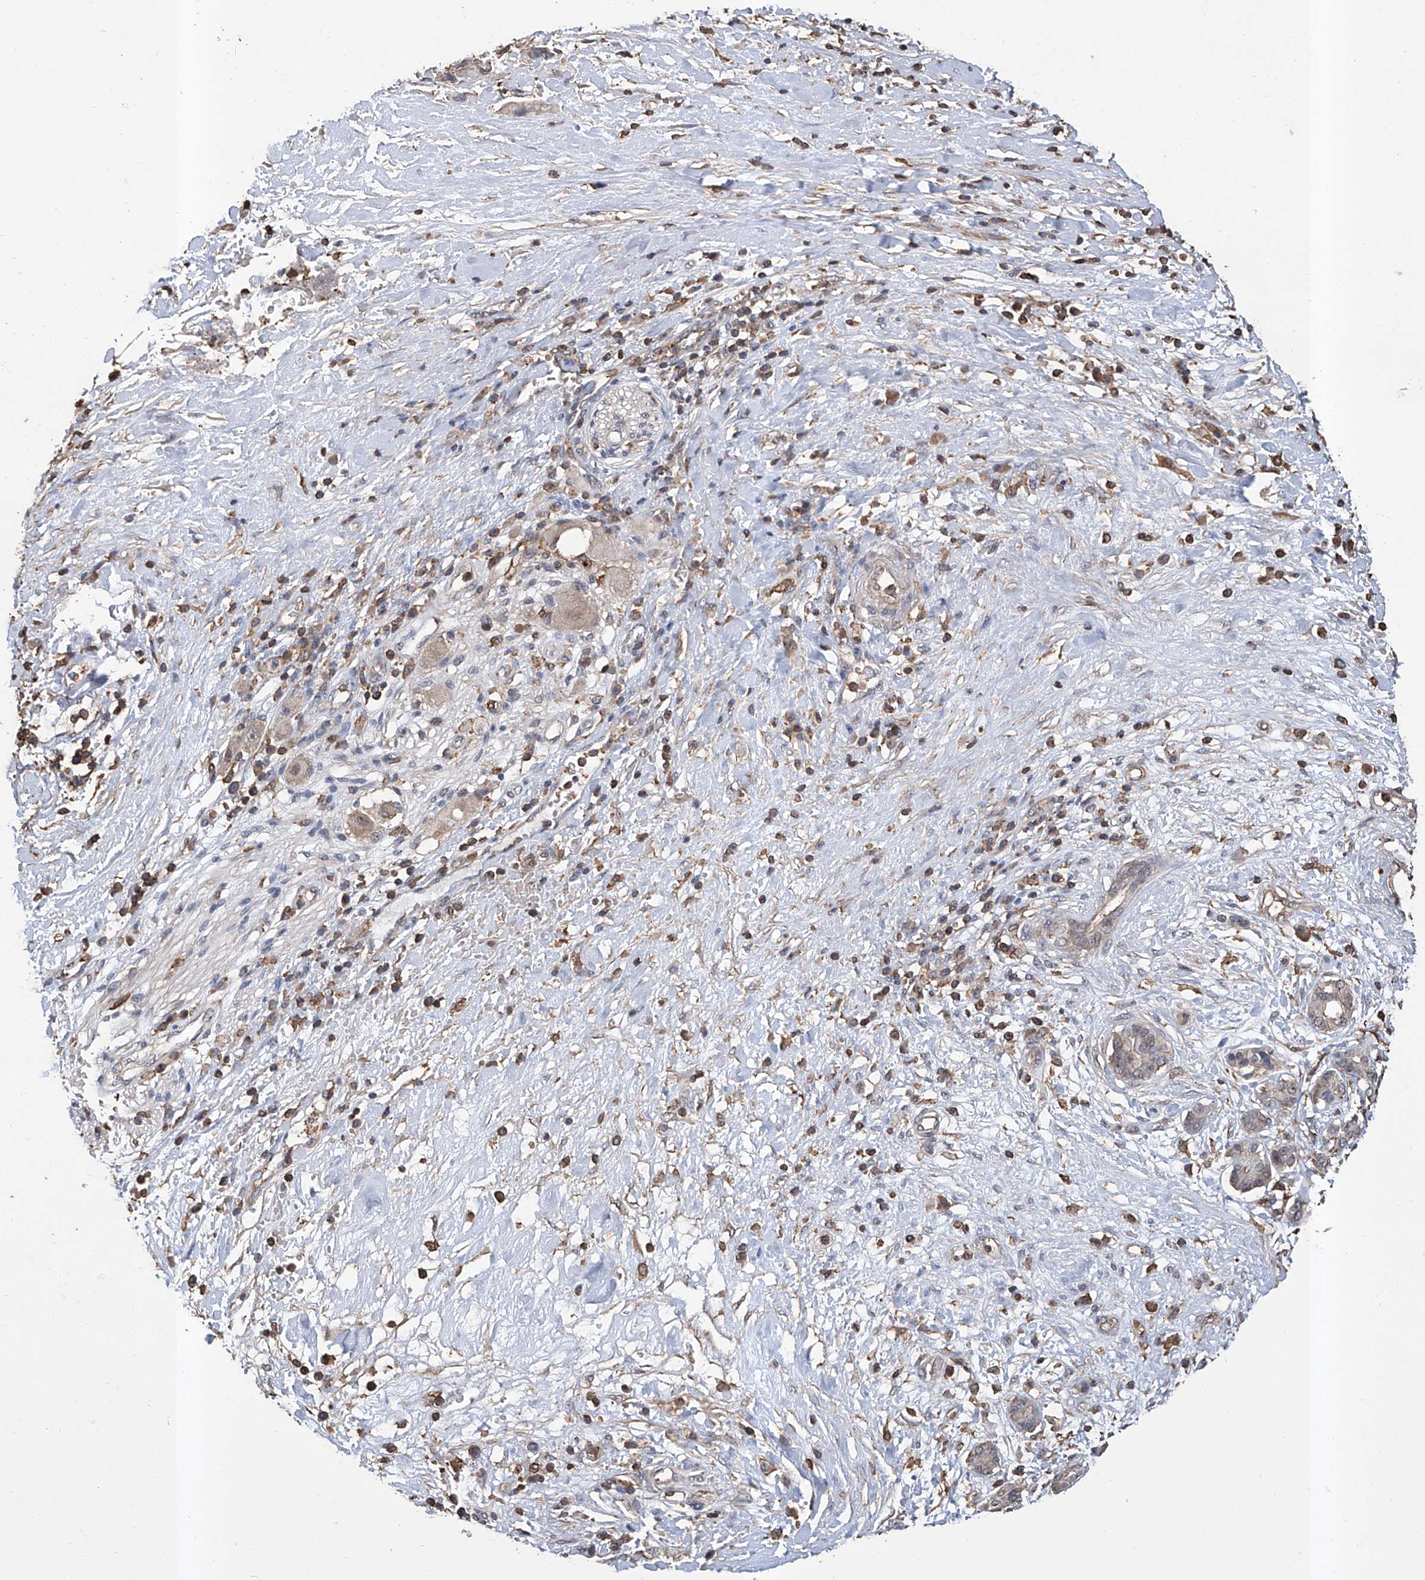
{"staining": {"intensity": "weak", "quantity": "<25%", "location": "cytoplasmic/membranous"}, "tissue": "pancreatic cancer", "cell_type": "Tumor cells", "image_type": "cancer", "snomed": [{"axis": "morphology", "description": "Adenocarcinoma, NOS"}, {"axis": "topography", "description": "Pancreas"}], "caption": "An image of human adenocarcinoma (pancreatic) is negative for staining in tumor cells. (Brightfield microscopy of DAB immunohistochemistry (IHC) at high magnification).", "gene": "GPT", "patient": {"sex": "female", "age": 56}}